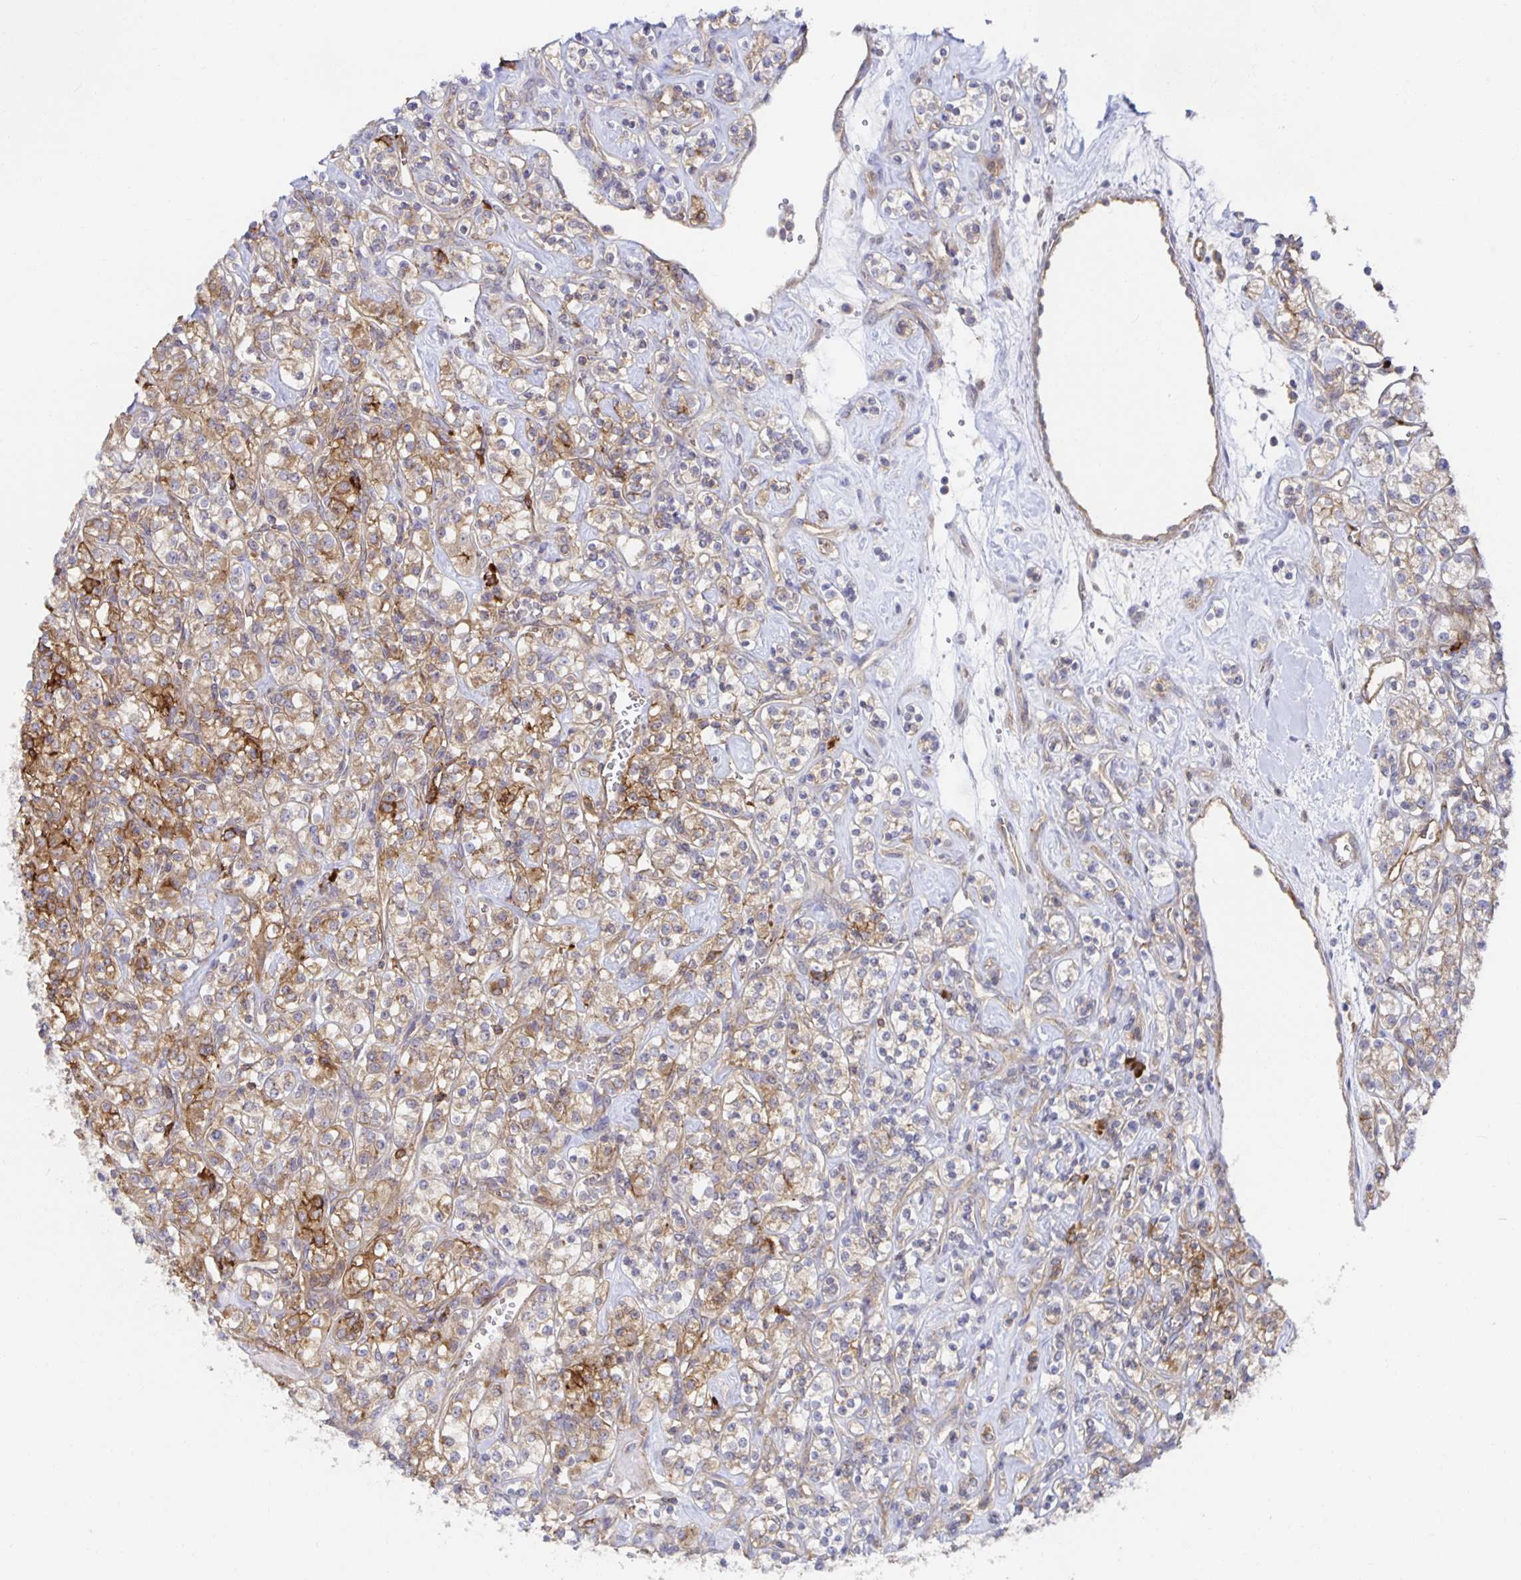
{"staining": {"intensity": "moderate", "quantity": ">75%", "location": "cytoplasmic/membranous"}, "tissue": "renal cancer", "cell_type": "Tumor cells", "image_type": "cancer", "snomed": [{"axis": "morphology", "description": "Adenocarcinoma, NOS"}, {"axis": "topography", "description": "Kidney"}], "caption": "Protein analysis of adenocarcinoma (renal) tissue exhibits moderate cytoplasmic/membranous staining in approximately >75% of tumor cells.", "gene": "BAD", "patient": {"sex": "male", "age": 77}}